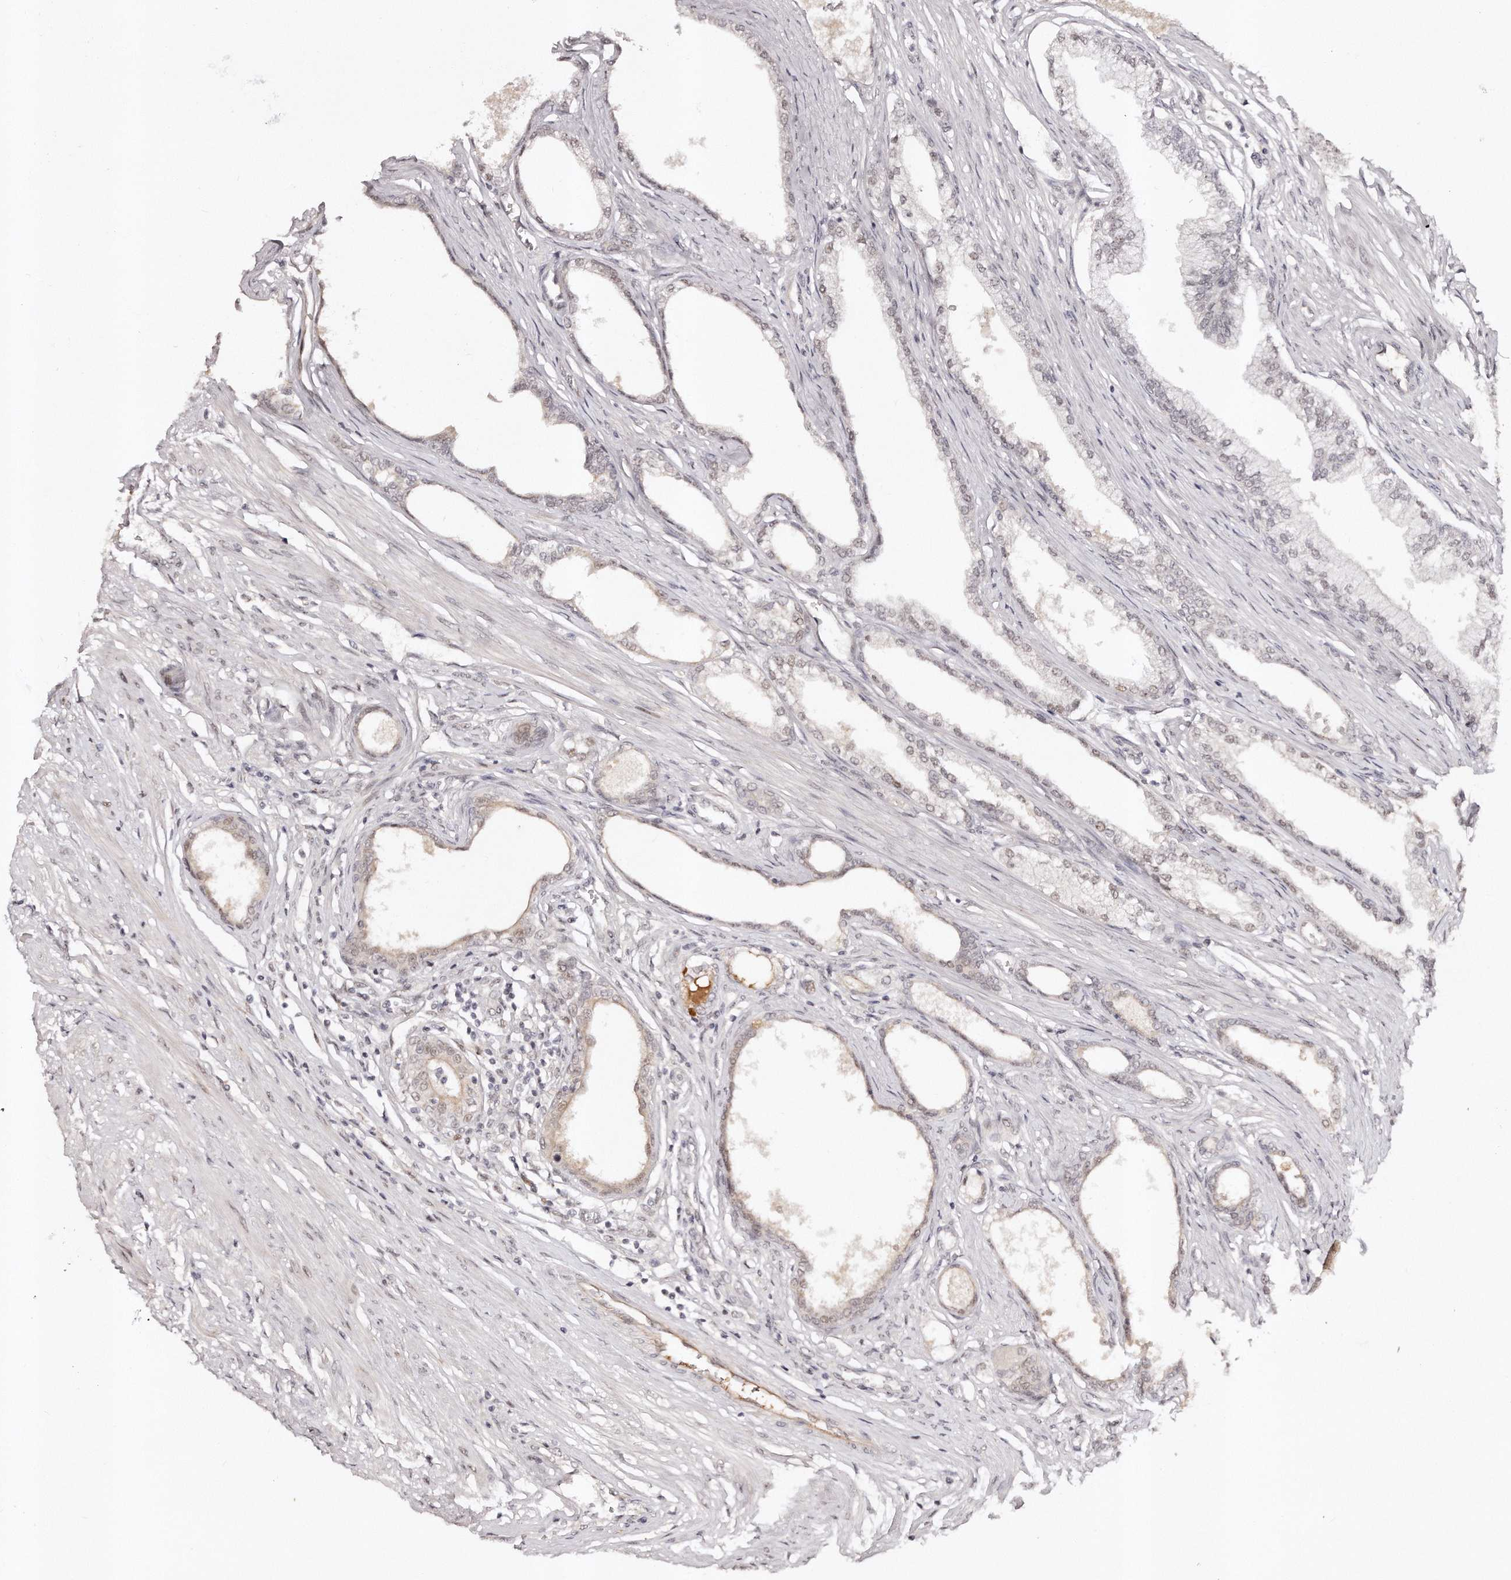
{"staining": {"intensity": "weak", "quantity": "25%-75%", "location": "nuclear"}, "tissue": "prostate", "cell_type": "Glandular cells", "image_type": "normal", "snomed": [{"axis": "morphology", "description": "Normal tissue, NOS"}, {"axis": "morphology", "description": "Urothelial carcinoma, Low grade"}, {"axis": "topography", "description": "Urinary bladder"}, {"axis": "topography", "description": "Prostate"}], "caption": "Protein expression by IHC reveals weak nuclear positivity in about 25%-75% of glandular cells in unremarkable prostate.", "gene": "SOX4", "patient": {"sex": "male", "age": 60}}